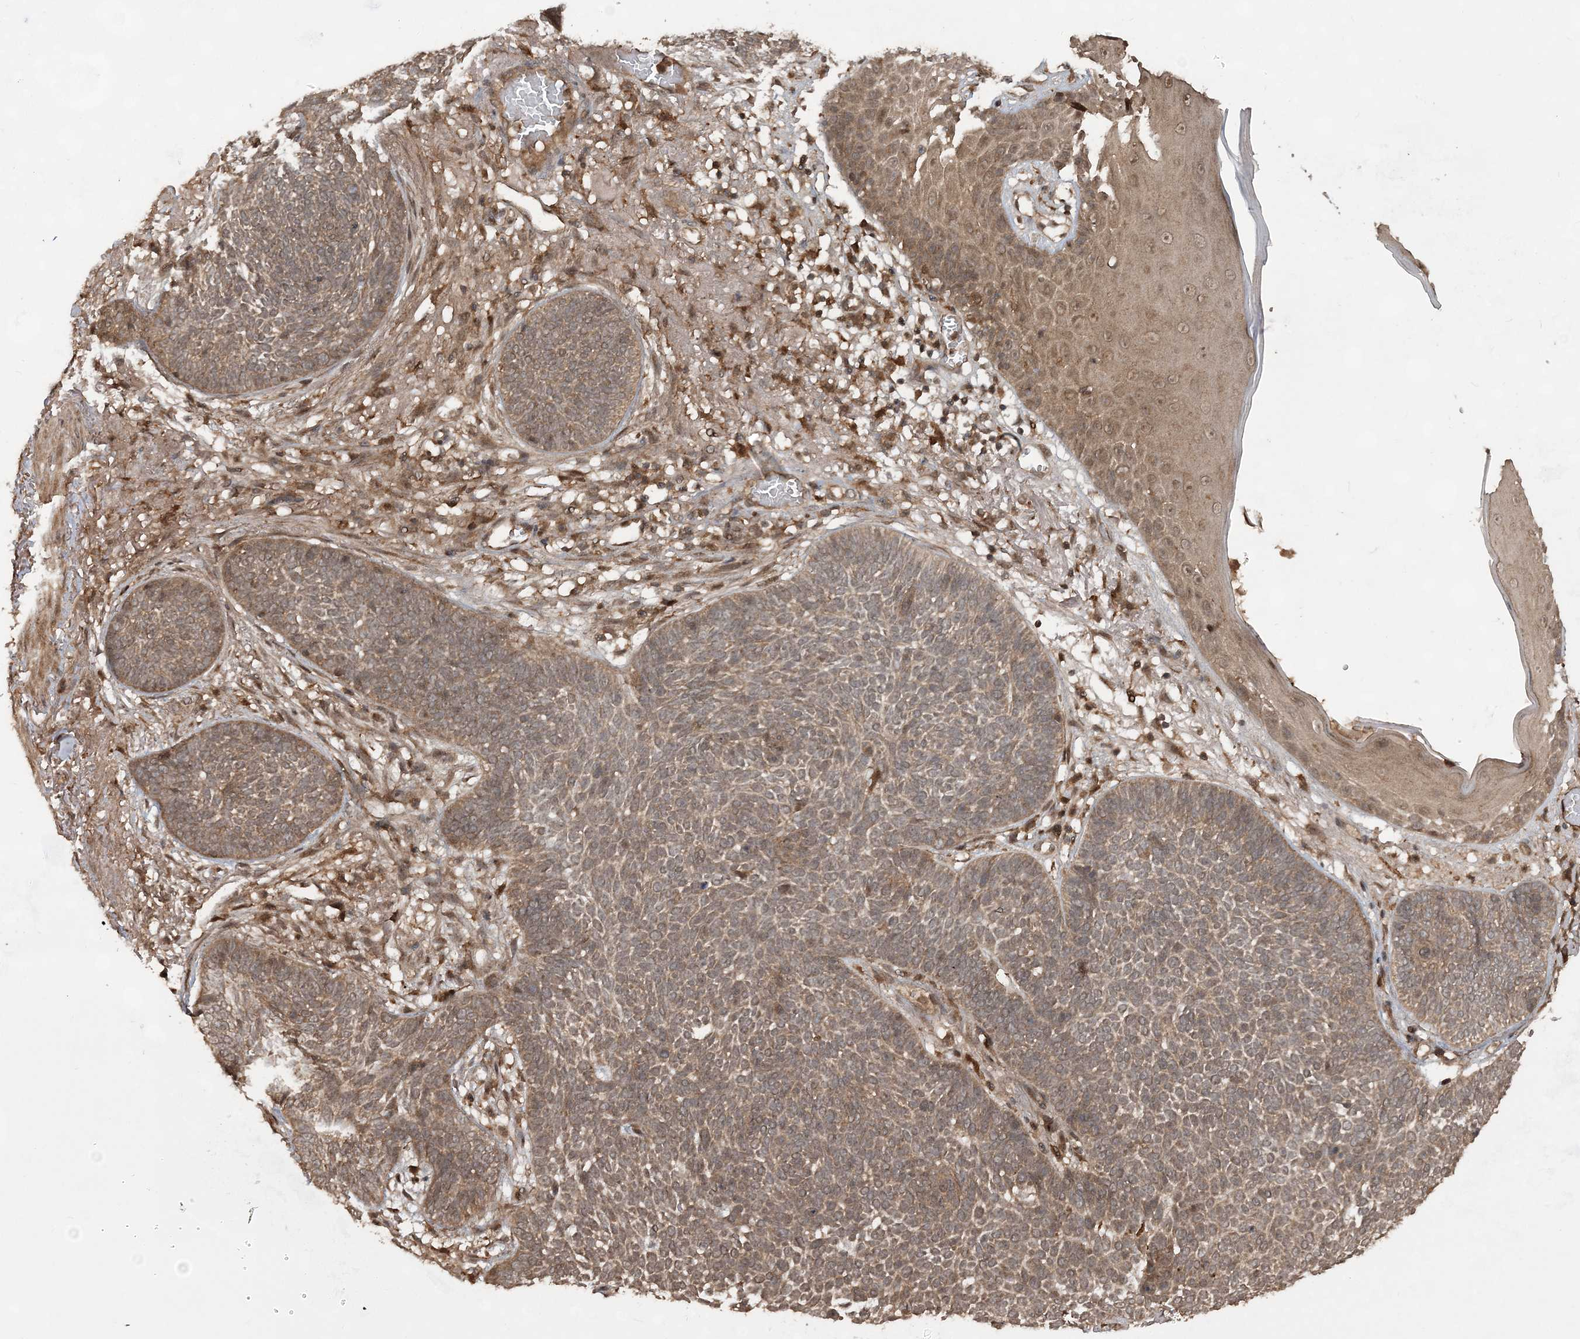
{"staining": {"intensity": "moderate", "quantity": ">75%", "location": "cytoplasmic/membranous"}, "tissue": "skin cancer", "cell_type": "Tumor cells", "image_type": "cancer", "snomed": [{"axis": "morphology", "description": "Normal tissue, NOS"}, {"axis": "morphology", "description": "Basal cell carcinoma"}, {"axis": "topography", "description": "Skin"}], "caption": "Moderate cytoplasmic/membranous protein positivity is present in approximately >75% of tumor cells in skin cancer.", "gene": "LACC1", "patient": {"sex": "male", "age": 64}}